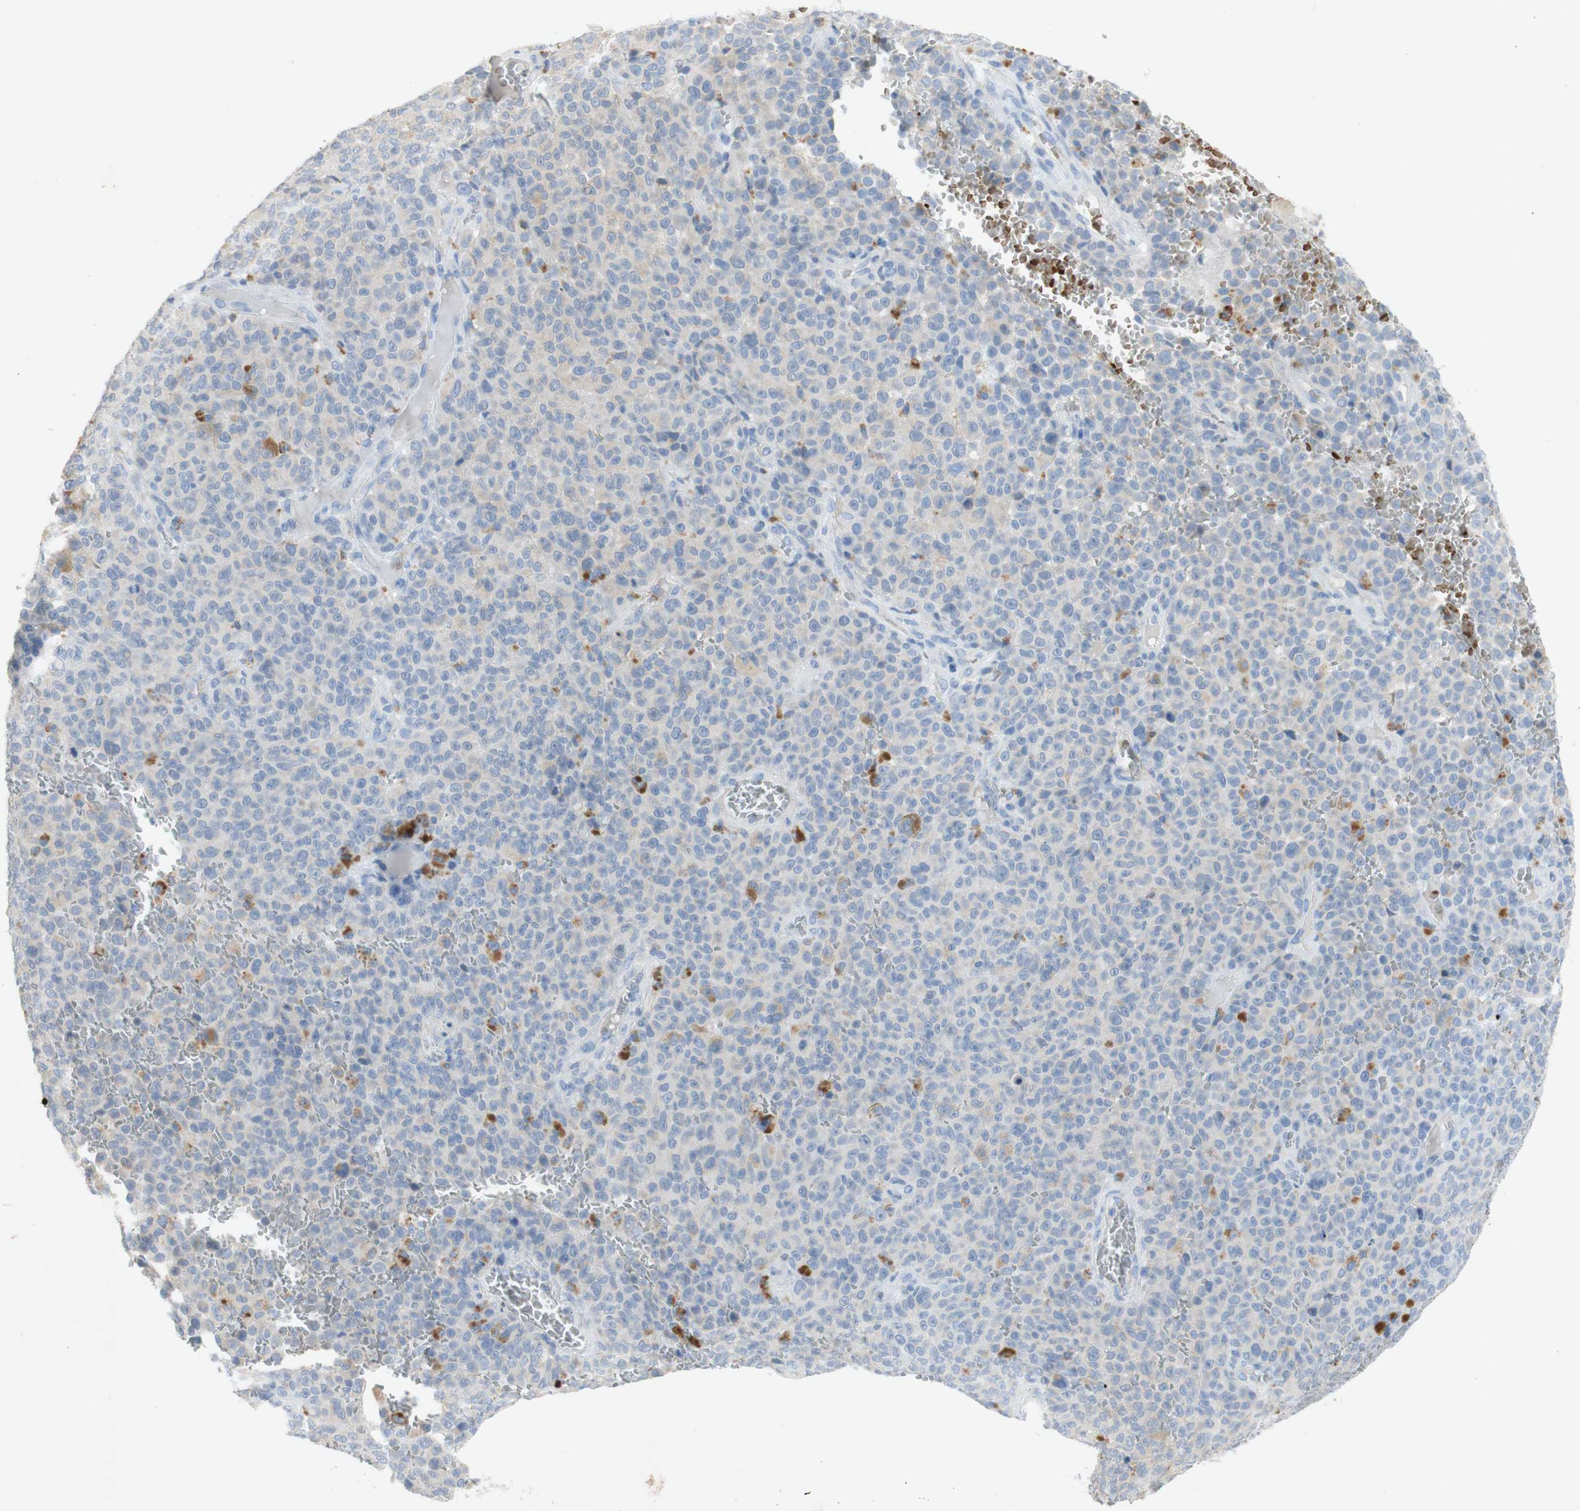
{"staining": {"intensity": "negative", "quantity": "none", "location": "none"}, "tissue": "melanoma", "cell_type": "Tumor cells", "image_type": "cancer", "snomed": [{"axis": "morphology", "description": "Malignant melanoma, NOS"}, {"axis": "topography", "description": "Skin"}], "caption": "An IHC photomicrograph of melanoma is shown. There is no staining in tumor cells of melanoma.", "gene": "EPO", "patient": {"sex": "female", "age": 82}}